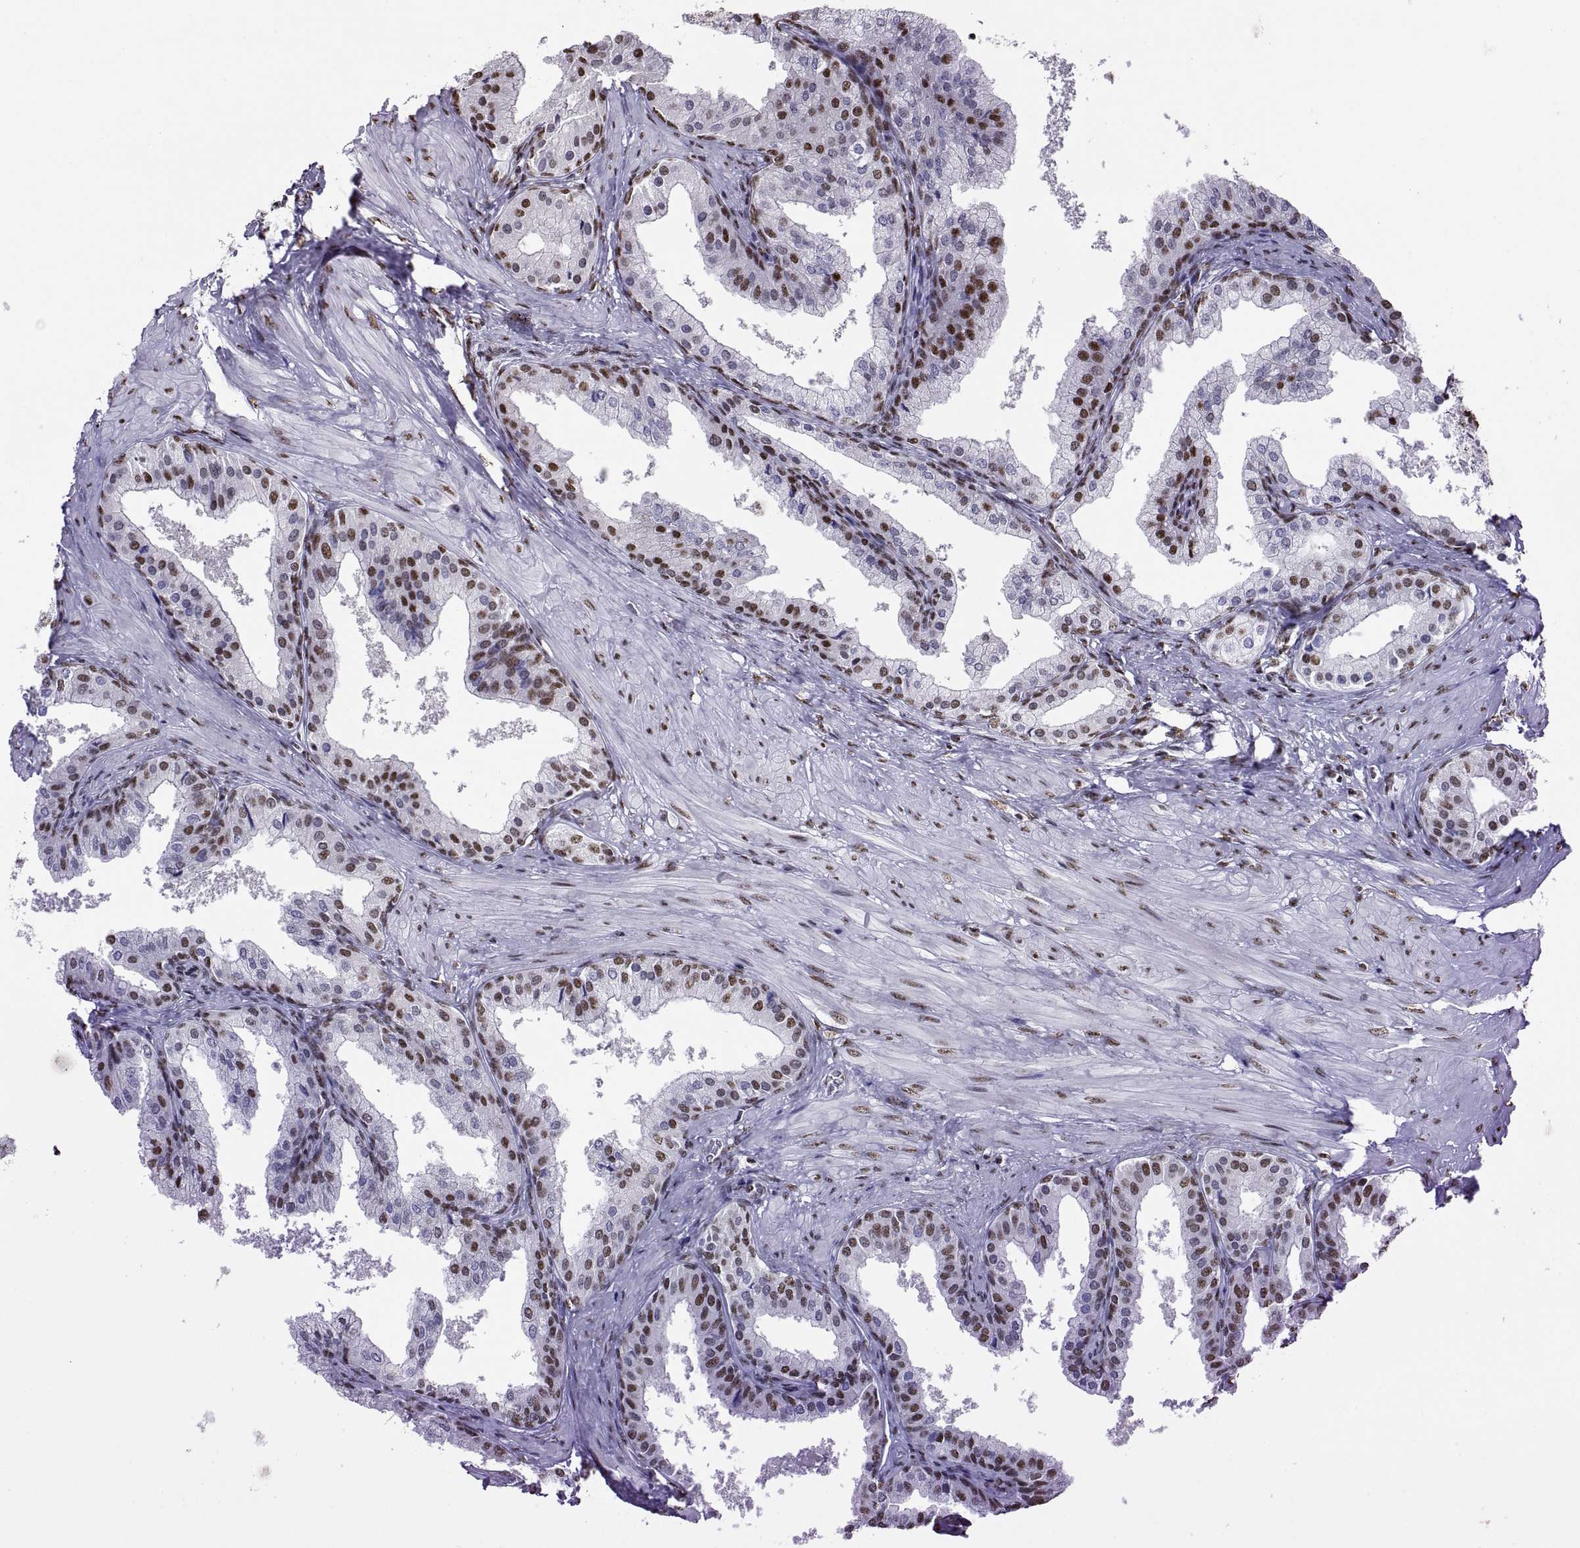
{"staining": {"intensity": "strong", "quantity": "25%-75%", "location": "nuclear"}, "tissue": "prostate cancer", "cell_type": "Tumor cells", "image_type": "cancer", "snomed": [{"axis": "morphology", "description": "Adenocarcinoma, Low grade"}, {"axis": "topography", "description": "Prostate"}], "caption": "The immunohistochemical stain labels strong nuclear expression in tumor cells of low-grade adenocarcinoma (prostate) tissue.", "gene": "SNAI1", "patient": {"sex": "male", "age": 56}}